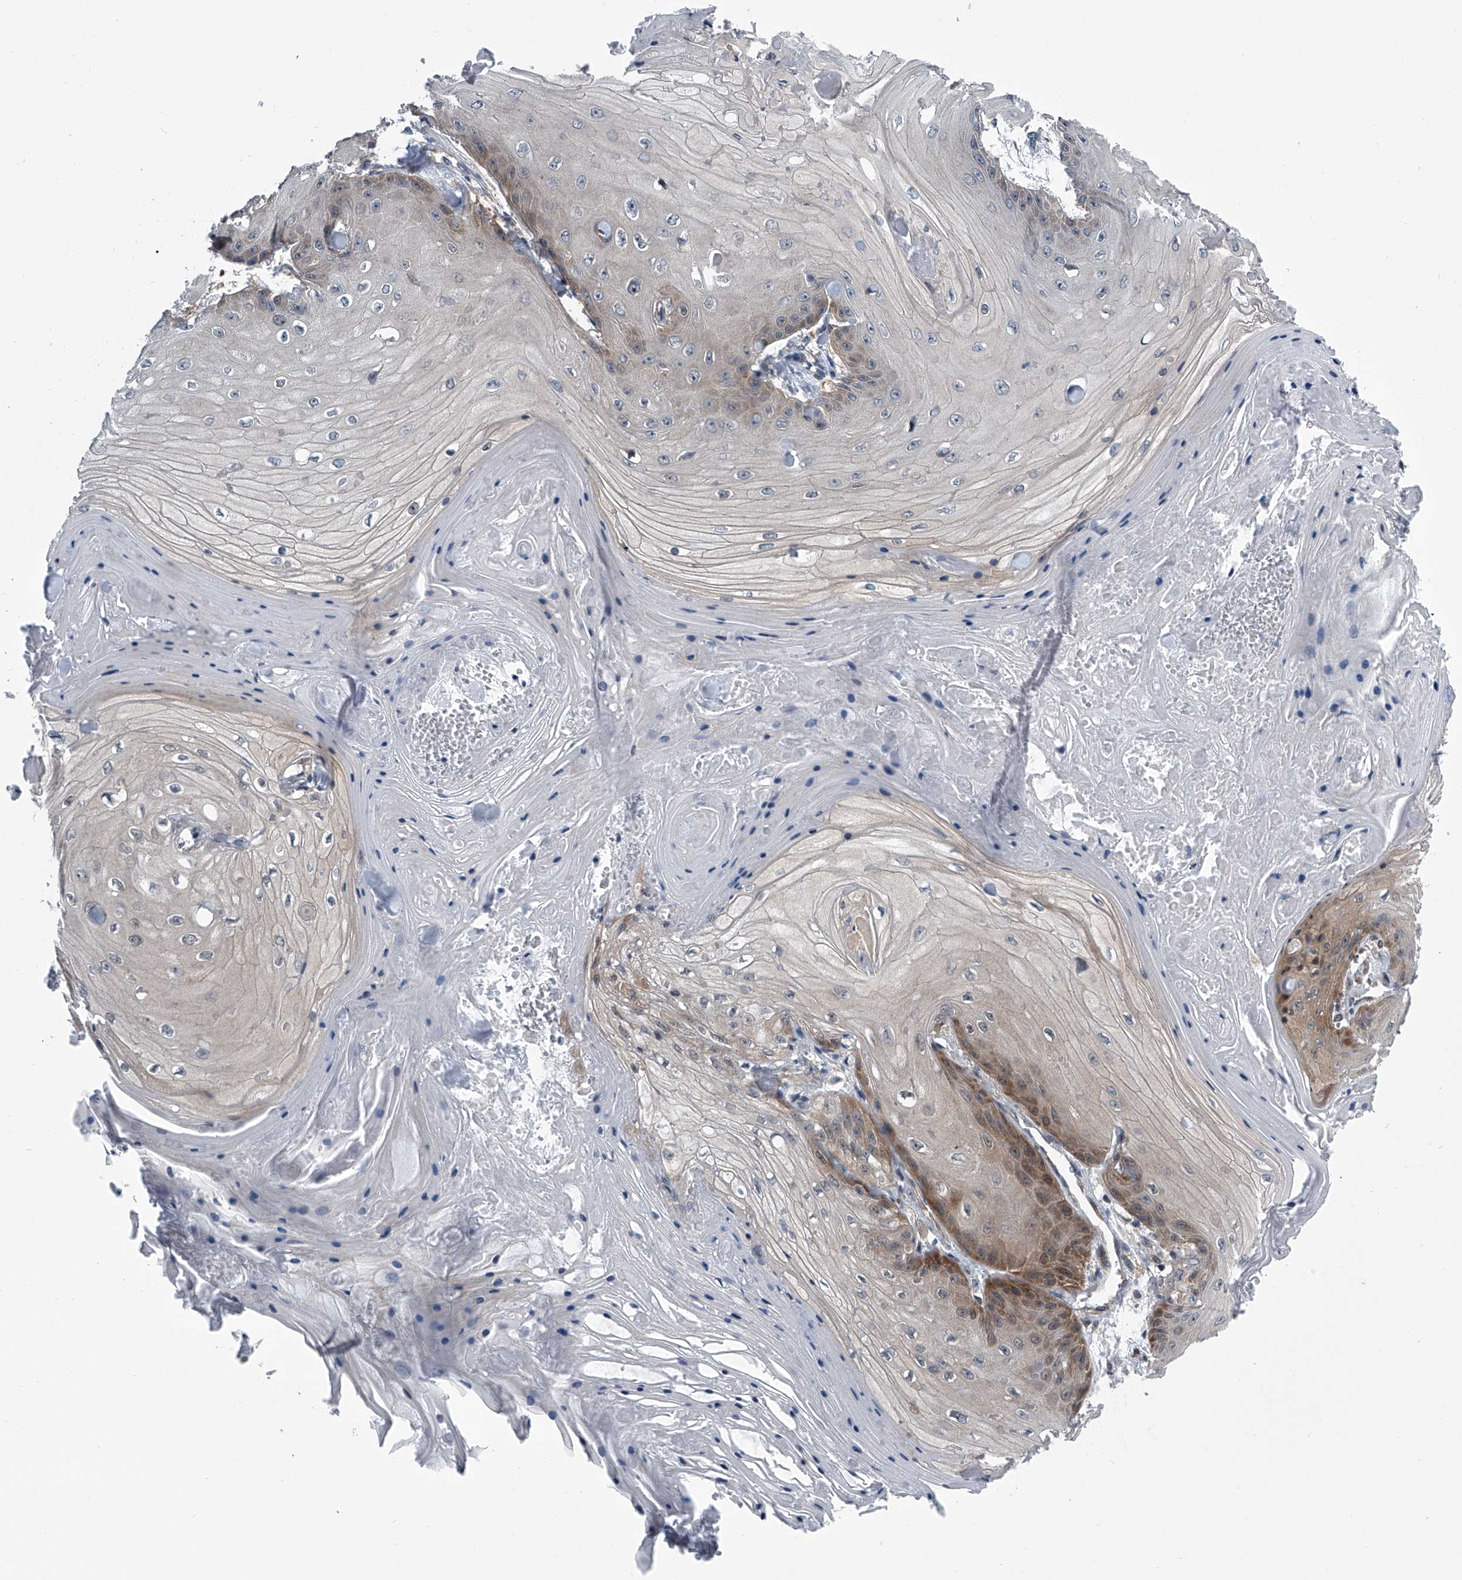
{"staining": {"intensity": "moderate", "quantity": "<25%", "location": "cytoplasmic/membranous"}, "tissue": "skin cancer", "cell_type": "Tumor cells", "image_type": "cancer", "snomed": [{"axis": "morphology", "description": "Squamous cell carcinoma, NOS"}, {"axis": "topography", "description": "Skin"}], "caption": "Skin cancer stained with DAB (3,3'-diaminobenzidine) immunohistochemistry displays low levels of moderate cytoplasmic/membranous staining in approximately <25% of tumor cells.", "gene": "PPP2R5D", "patient": {"sex": "male", "age": 74}}